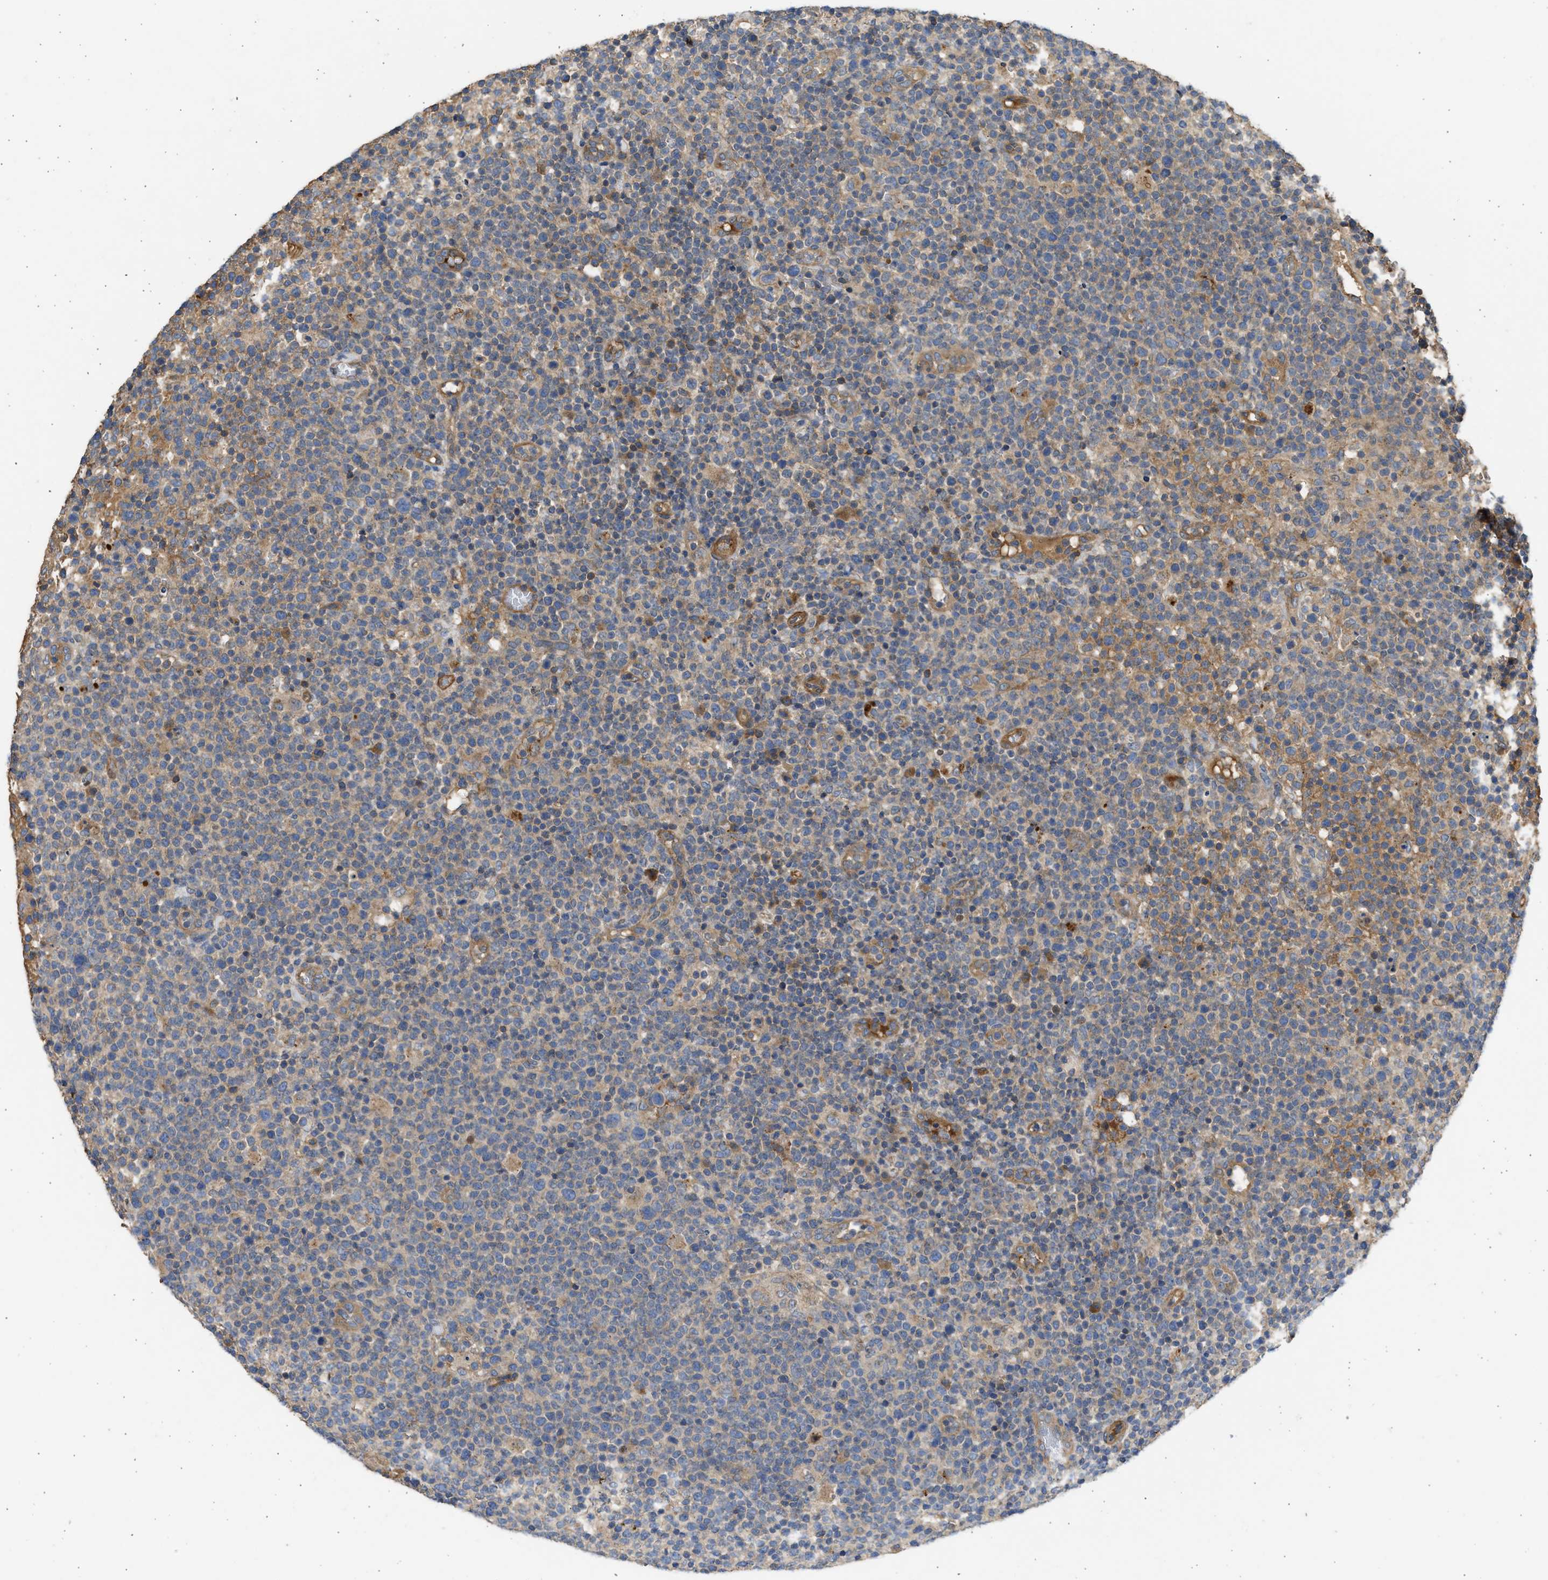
{"staining": {"intensity": "moderate", "quantity": "25%-75%", "location": "cytoplasmic/membranous"}, "tissue": "lymphoma", "cell_type": "Tumor cells", "image_type": "cancer", "snomed": [{"axis": "morphology", "description": "Malignant lymphoma, non-Hodgkin's type, High grade"}, {"axis": "topography", "description": "Lymph node"}], "caption": "Immunohistochemistry (IHC) staining of lymphoma, which demonstrates medium levels of moderate cytoplasmic/membranous staining in approximately 25%-75% of tumor cells indicating moderate cytoplasmic/membranous protein positivity. The staining was performed using DAB (3,3'-diaminobenzidine) (brown) for protein detection and nuclei were counterstained in hematoxylin (blue).", "gene": "CSRNP2", "patient": {"sex": "male", "age": 61}}